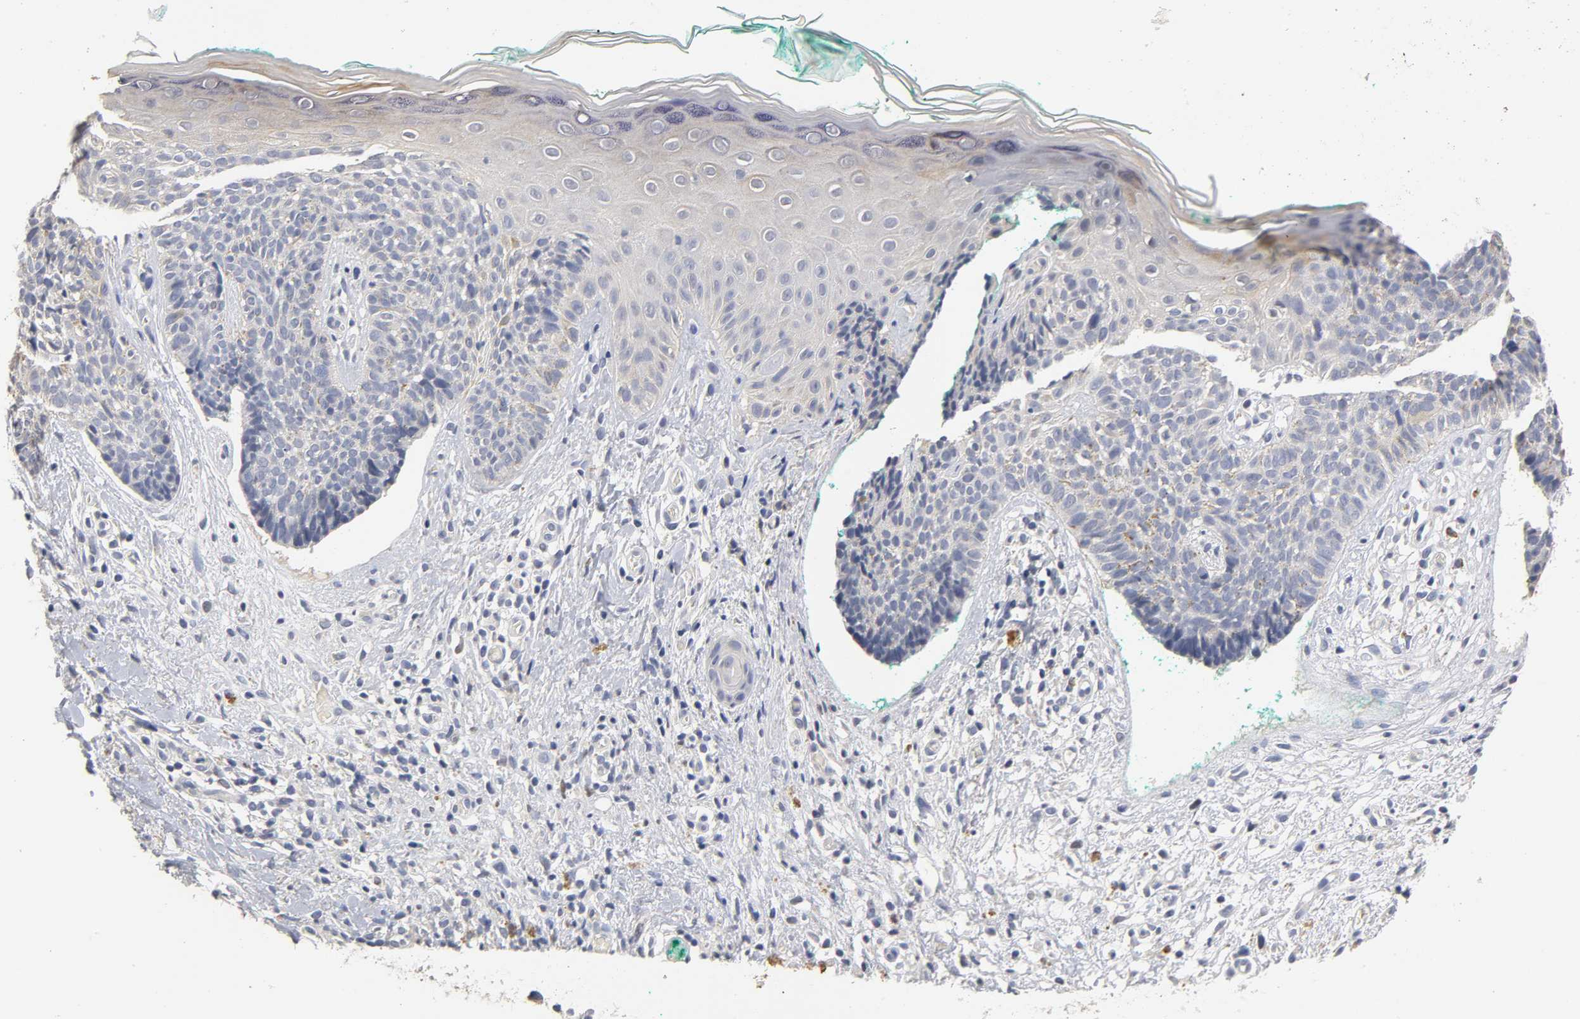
{"staining": {"intensity": "negative", "quantity": "none", "location": "none"}, "tissue": "skin cancer", "cell_type": "Tumor cells", "image_type": "cancer", "snomed": [{"axis": "morphology", "description": "Basal cell carcinoma"}, {"axis": "topography", "description": "Skin"}], "caption": "Skin basal cell carcinoma was stained to show a protein in brown. There is no significant positivity in tumor cells.", "gene": "OVOL1", "patient": {"sex": "female", "age": 58}}